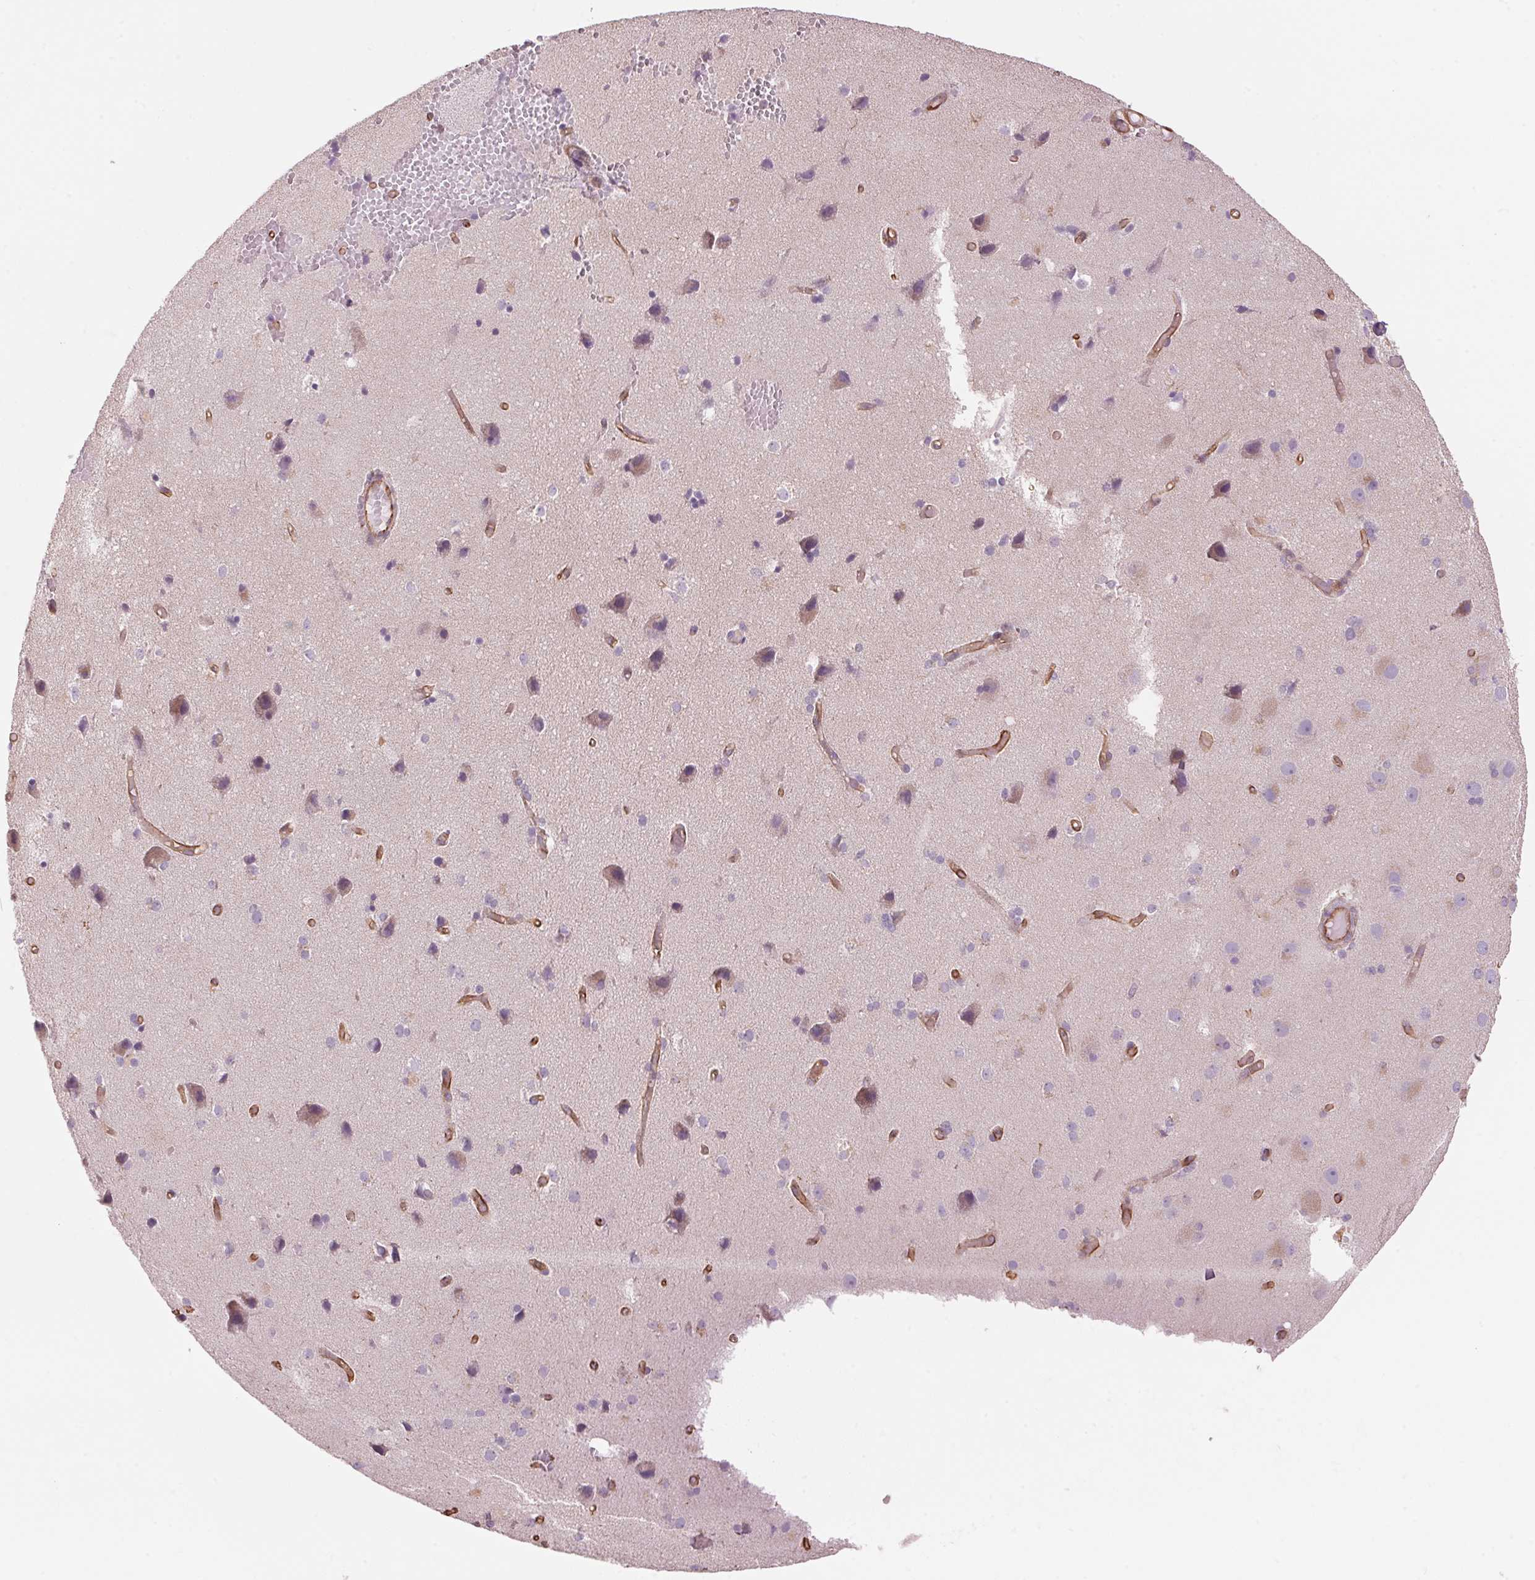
{"staining": {"intensity": "strong", "quantity": ">75%", "location": "cytoplasmic/membranous"}, "tissue": "cerebral cortex", "cell_type": "Endothelial cells", "image_type": "normal", "snomed": [{"axis": "morphology", "description": "Normal tissue, NOS"}, {"axis": "morphology", "description": "Glioma, malignant, High grade"}, {"axis": "topography", "description": "Cerebral cortex"}], "caption": "Immunohistochemical staining of unremarkable human cerebral cortex shows high levels of strong cytoplasmic/membranous staining in approximately >75% of endothelial cells. Immunohistochemistry (ihc) stains the protein of interest in brown and the nuclei are stained blue.", "gene": "CLPS", "patient": {"sex": "male", "age": 71}}